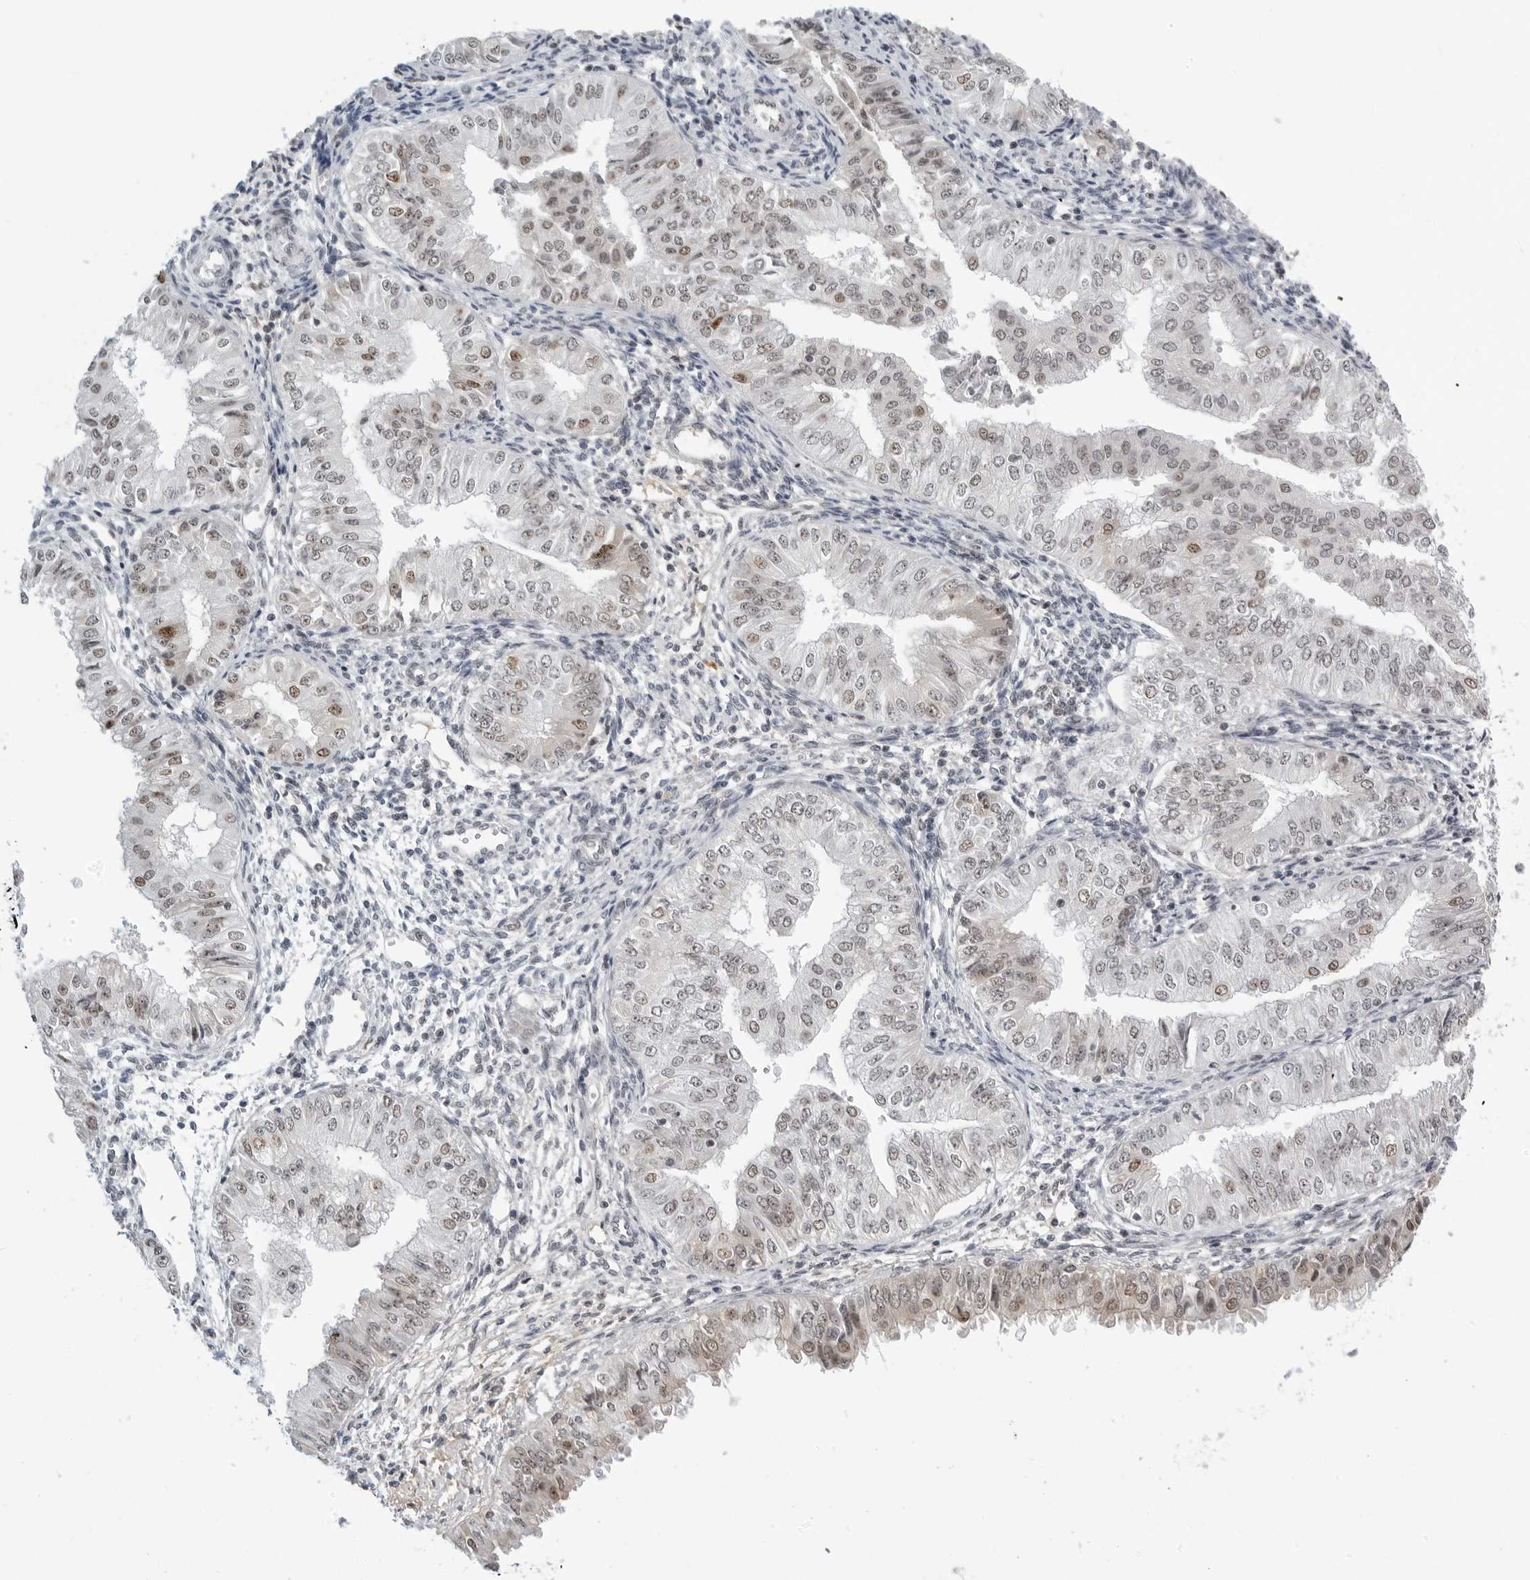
{"staining": {"intensity": "moderate", "quantity": "<25%", "location": "nuclear"}, "tissue": "endometrial cancer", "cell_type": "Tumor cells", "image_type": "cancer", "snomed": [{"axis": "morphology", "description": "Normal tissue, NOS"}, {"axis": "morphology", "description": "Adenocarcinoma, NOS"}, {"axis": "topography", "description": "Endometrium"}], "caption": "There is low levels of moderate nuclear expression in tumor cells of endometrial adenocarcinoma, as demonstrated by immunohistochemical staining (brown color).", "gene": "WRAP53", "patient": {"sex": "female", "age": 53}}